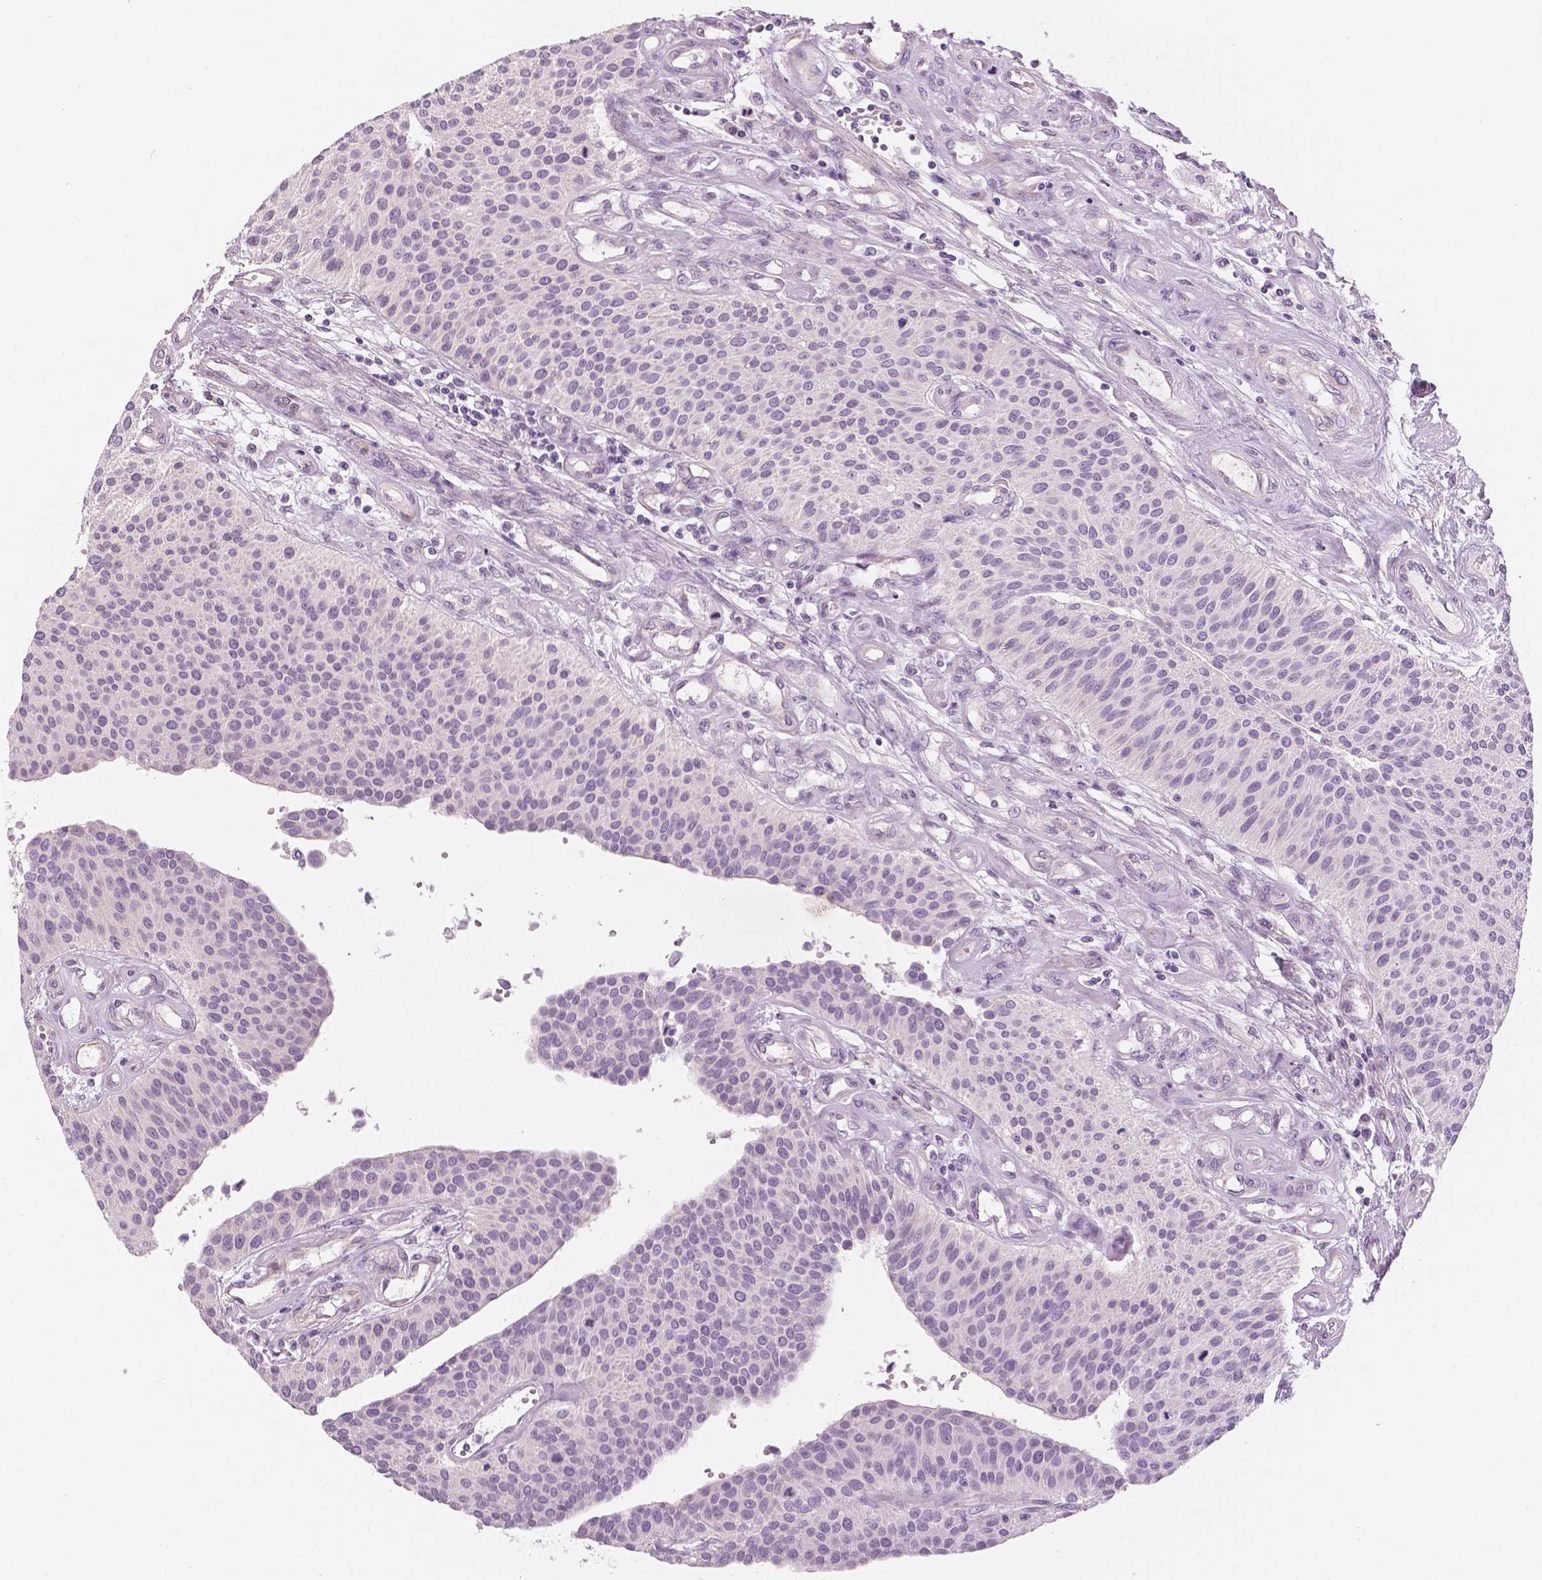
{"staining": {"intensity": "weak", "quantity": "<25%", "location": "cytoplasmic/membranous"}, "tissue": "urothelial cancer", "cell_type": "Tumor cells", "image_type": "cancer", "snomed": [{"axis": "morphology", "description": "Urothelial carcinoma, NOS"}, {"axis": "topography", "description": "Urinary bladder"}], "caption": "Photomicrograph shows no significant protein positivity in tumor cells of urothelial cancer.", "gene": "SLC24A1", "patient": {"sex": "male", "age": 55}}